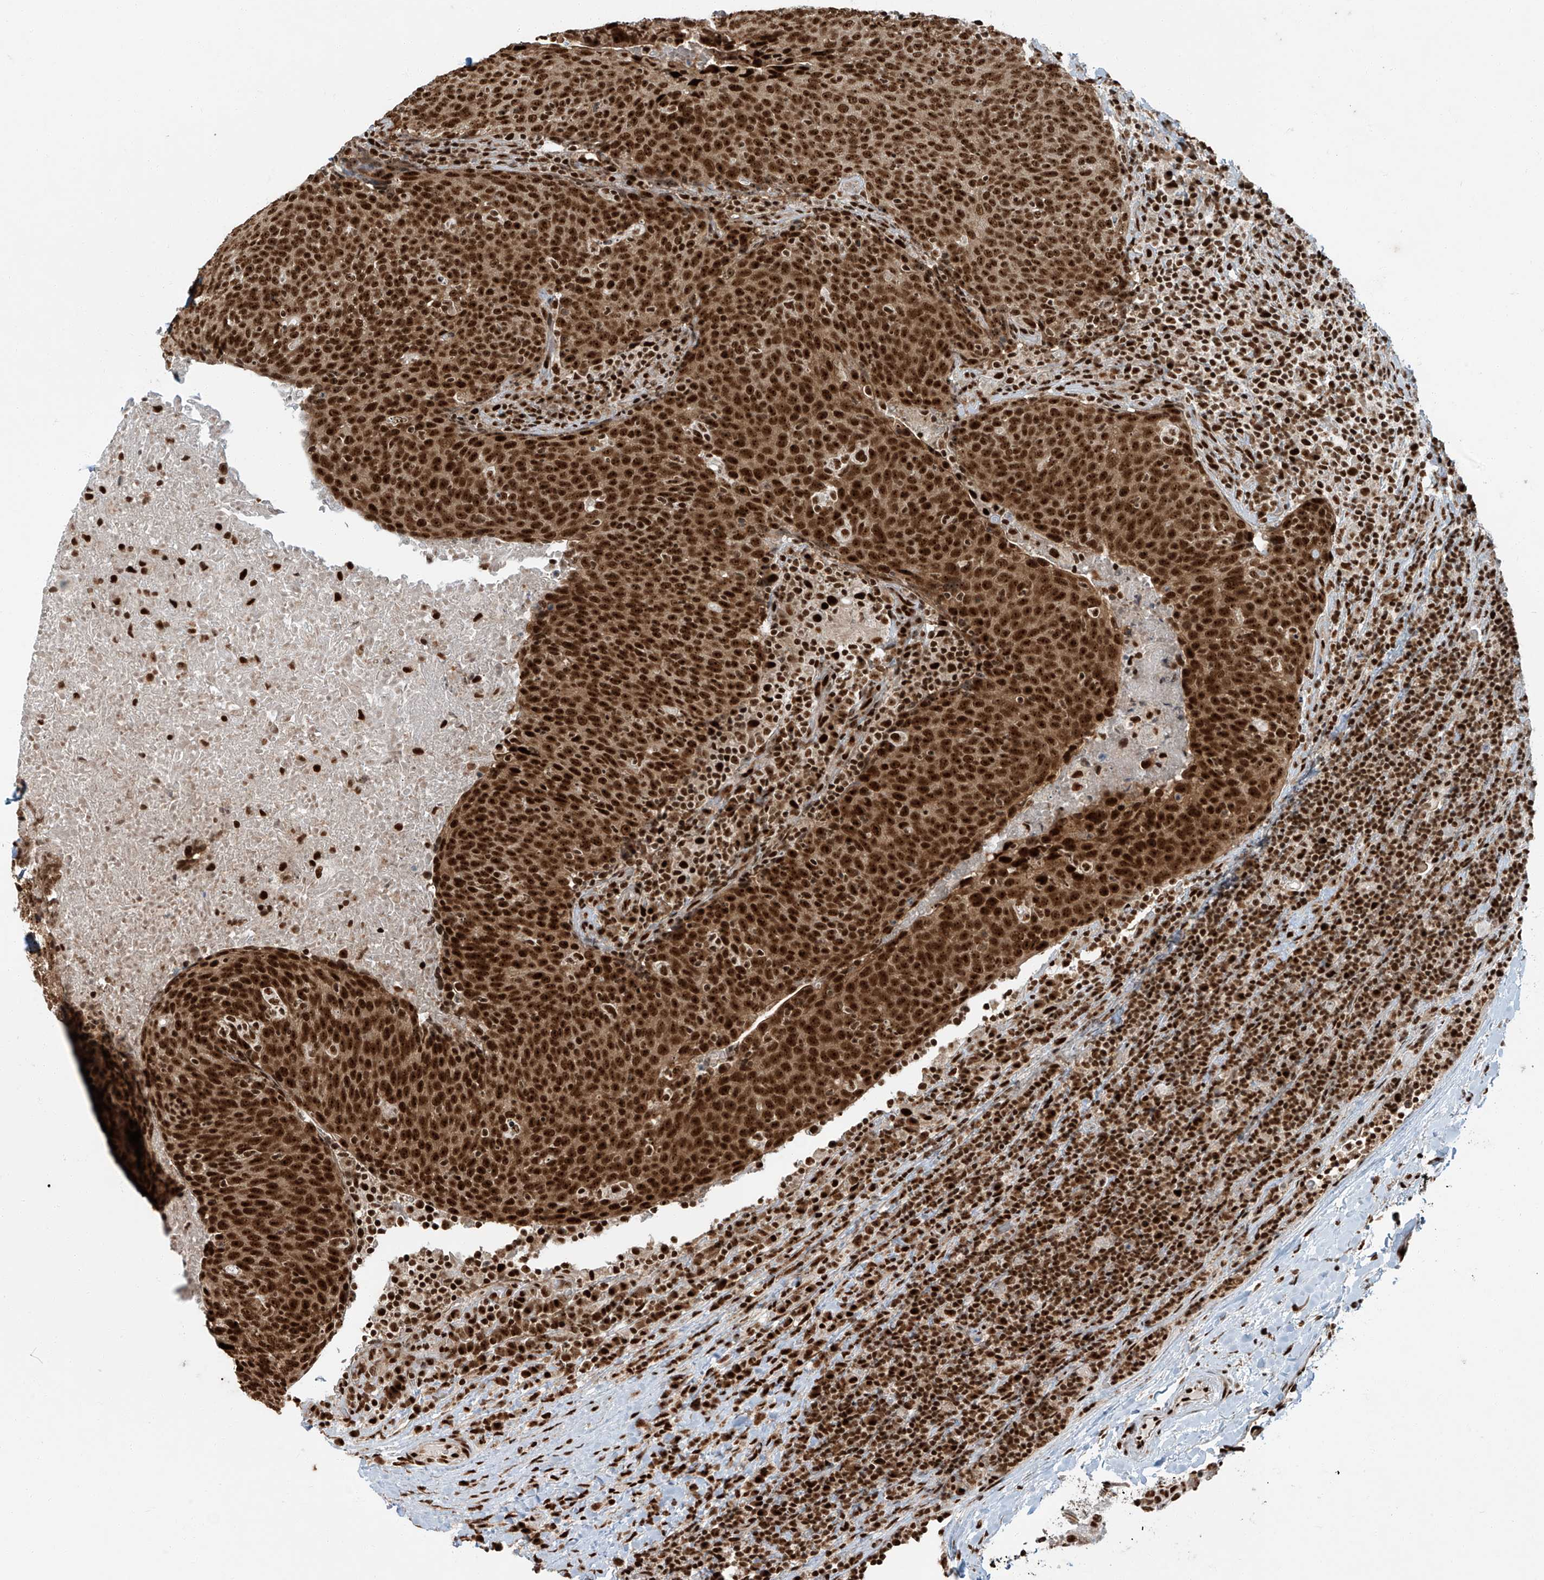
{"staining": {"intensity": "strong", "quantity": ">75%", "location": "nuclear"}, "tissue": "head and neck cancer", "cell_type": "Tumor cells", "image_type": "cancer", "snomed": [{"axis": "morphology", "description": "Squamous cell carcinoma, NOS"}, {"axis": "morphology", "description": "Squamous cell carcinoma, metastatic, NOS"}, {"axis": "topography", "description": "Lymph node"}, {"axis": "topography", "description": "Head-Neck"}], "caption": "A brown stain labels strong nuclear expression of a protein in human squamous cell carcinoma (head and neck) tumor cells.", "gene": "FAM193B", "patient": {"sex": "male", "age": 62}}